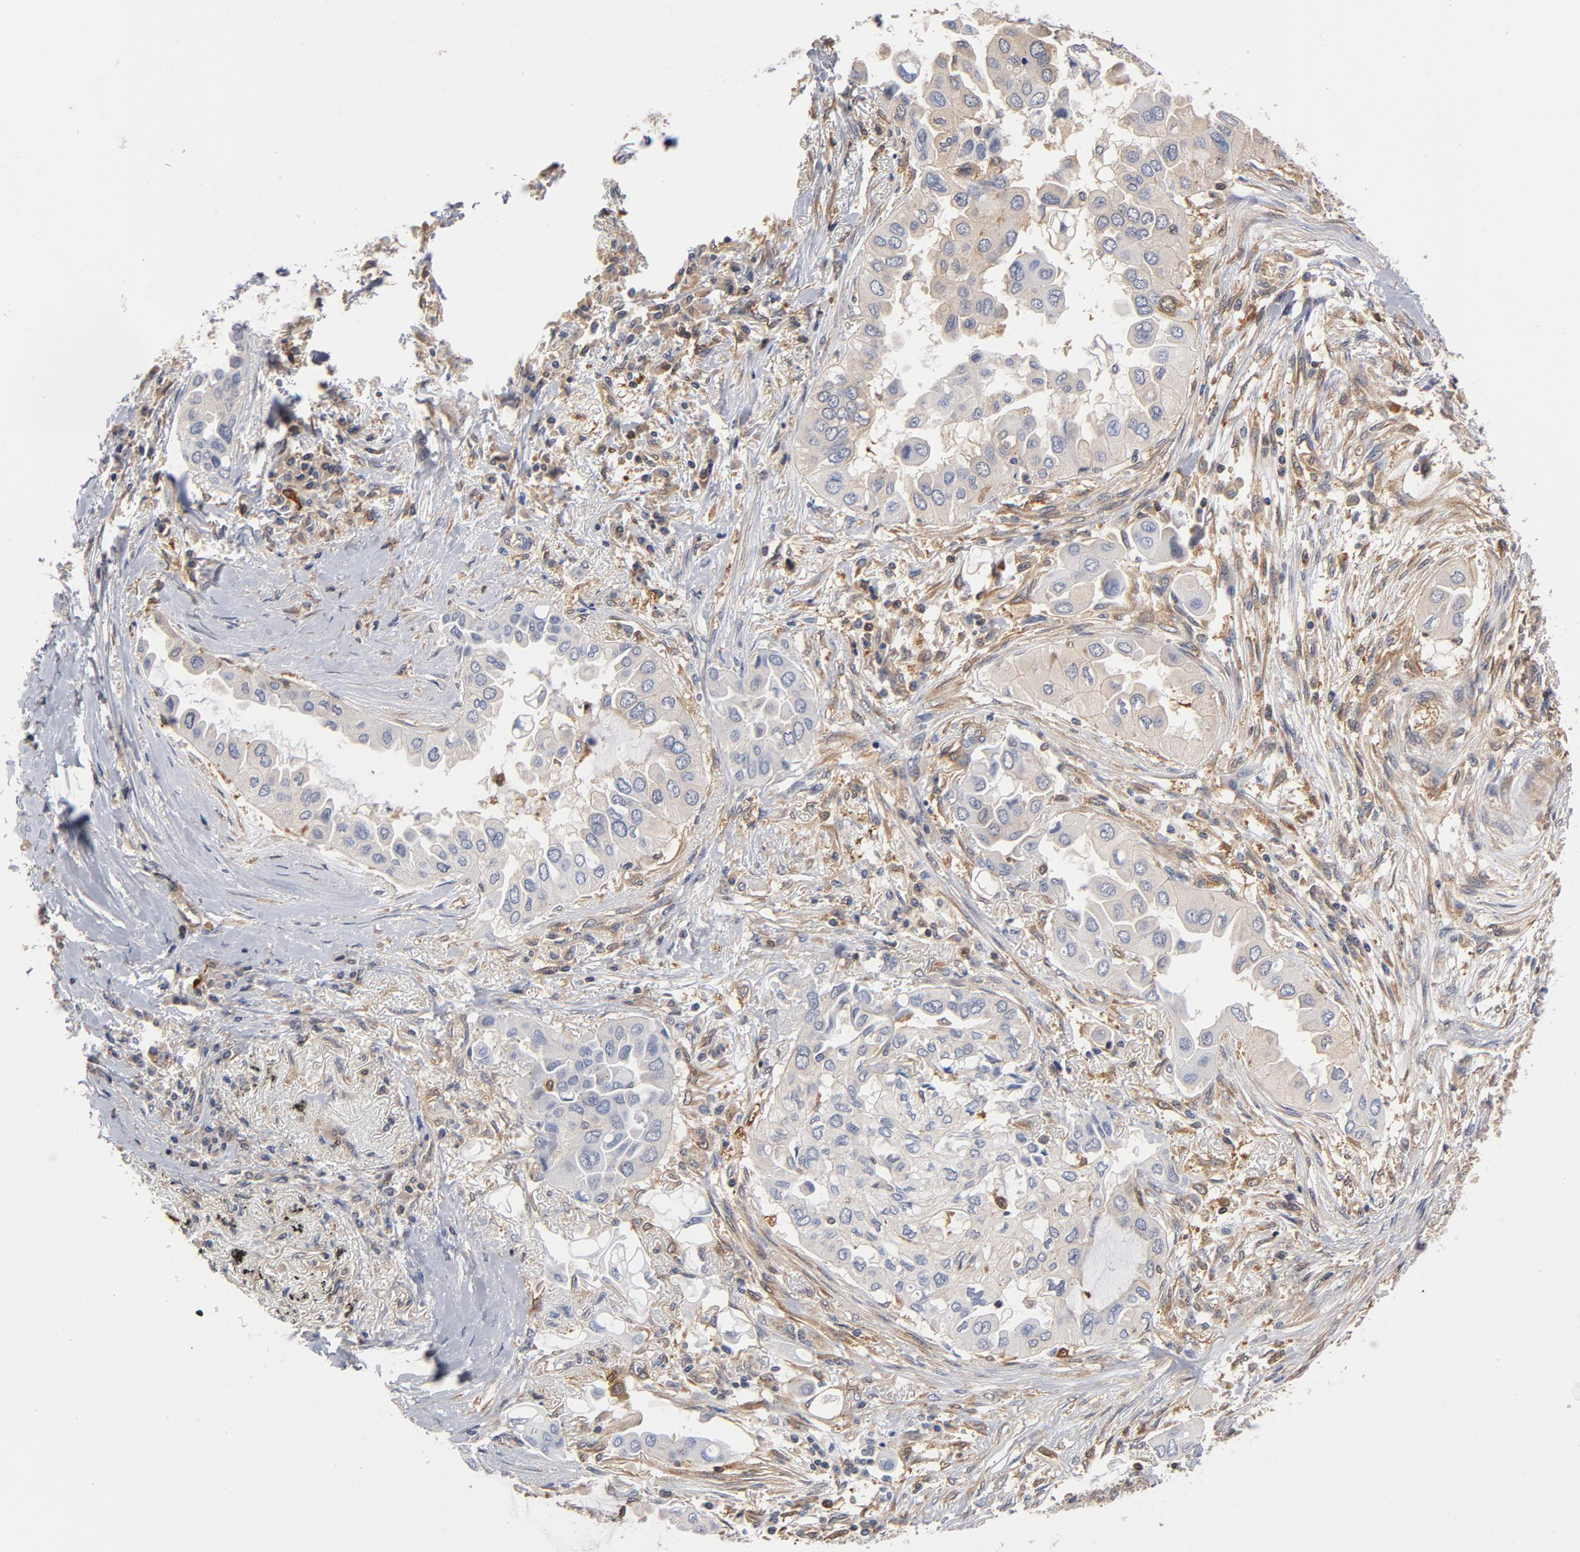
{"staining": {"intensity": "negative", "quantity": "none", "location": "none"}, "tissue": "lung cancer", "cell_type": "Tumor cells", "image_type": "cancer", "snomed": [{"axis": "morphology", "description": "Adenocarcinoma, NOS"}, {"axis": "topography", "description": "Lung"}], "caption": "Tumor cells show no significant expression in lung cancer (adenocarcinoma).", "gene": "ASMTL", "patient": {"sex": "female", "age": 76}}